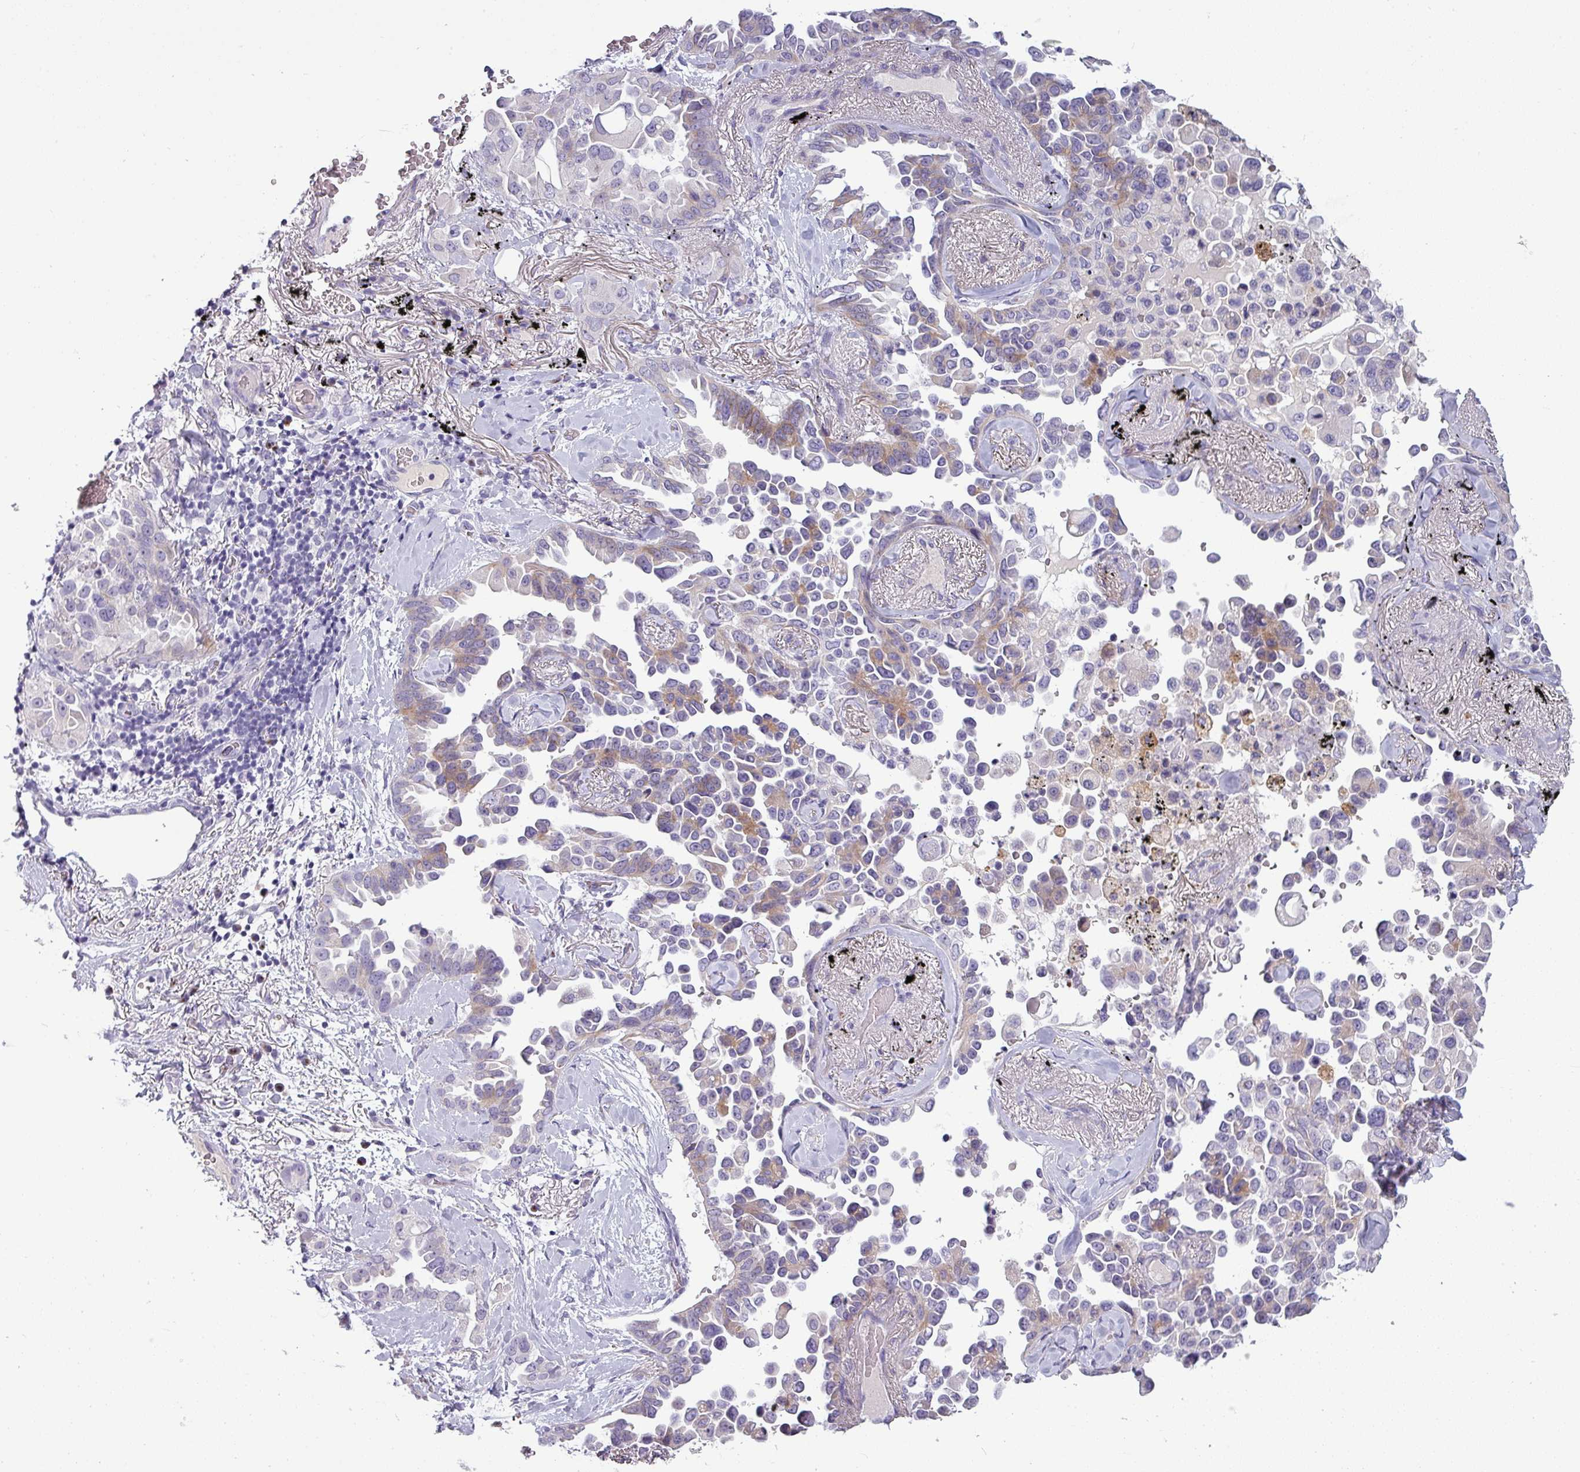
{"staining": {"intensity": "moderate", "quantity": "<25%", "location": "cytoplasmic/membranous"}, "tissue": "lung cancer", "cell_type": "Tumor cells", "image_type": "cancer", "snomed": [{"axis": "morphology", "description": "Adenocarcinoma, NOS"}, {"axis": "topography", "description": "Lung"}], "caption": "Human lung cancer (adenocarcinoma) stained for a protein (brown) displays moderate cytoplasmic/membranous positive expression in approximately <25% of tumor cells.", "gene": "SLC26A9", "patient": {"sex": "female", "age": 67}}